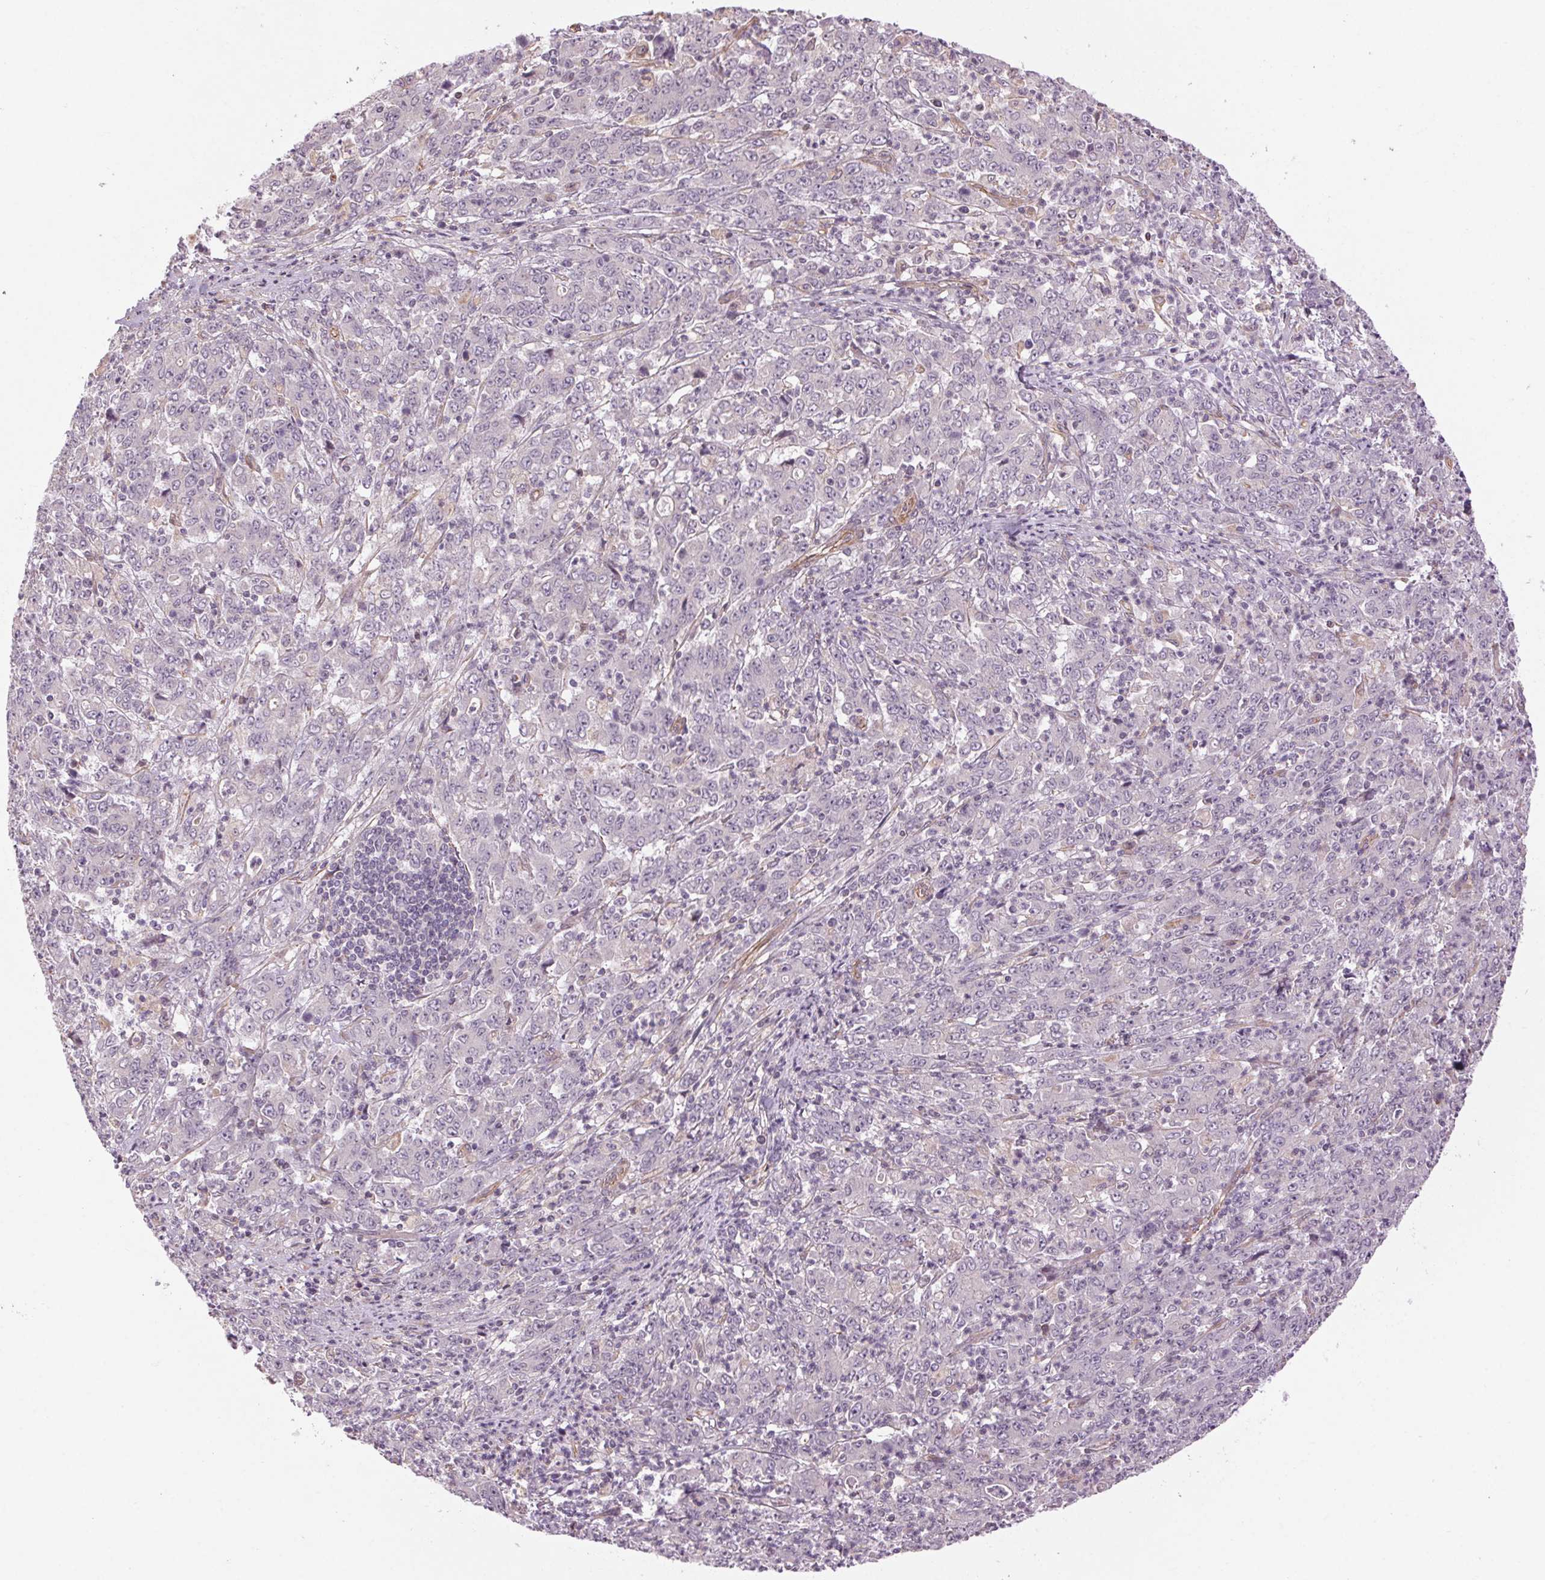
{"staining": {"intensity": "negative", "quantity": "none", "location": "none"}, "tissue": "stomach cancer", "cell_type": "Tumor cells", "image_type": "cancer", "snomed": [{"axis": "morphology", "description": "Adenocarcinoma, NOS"}, {"axis": "topography", "description": "Stomach, lower"}], "caption": "DAB immunohistochemical staining of human adenocarcinoma (stomach) reveals no significant expression in tumor cells.", "gene": "CCSER1", "patient": {"sex": "female", "age": 71}}